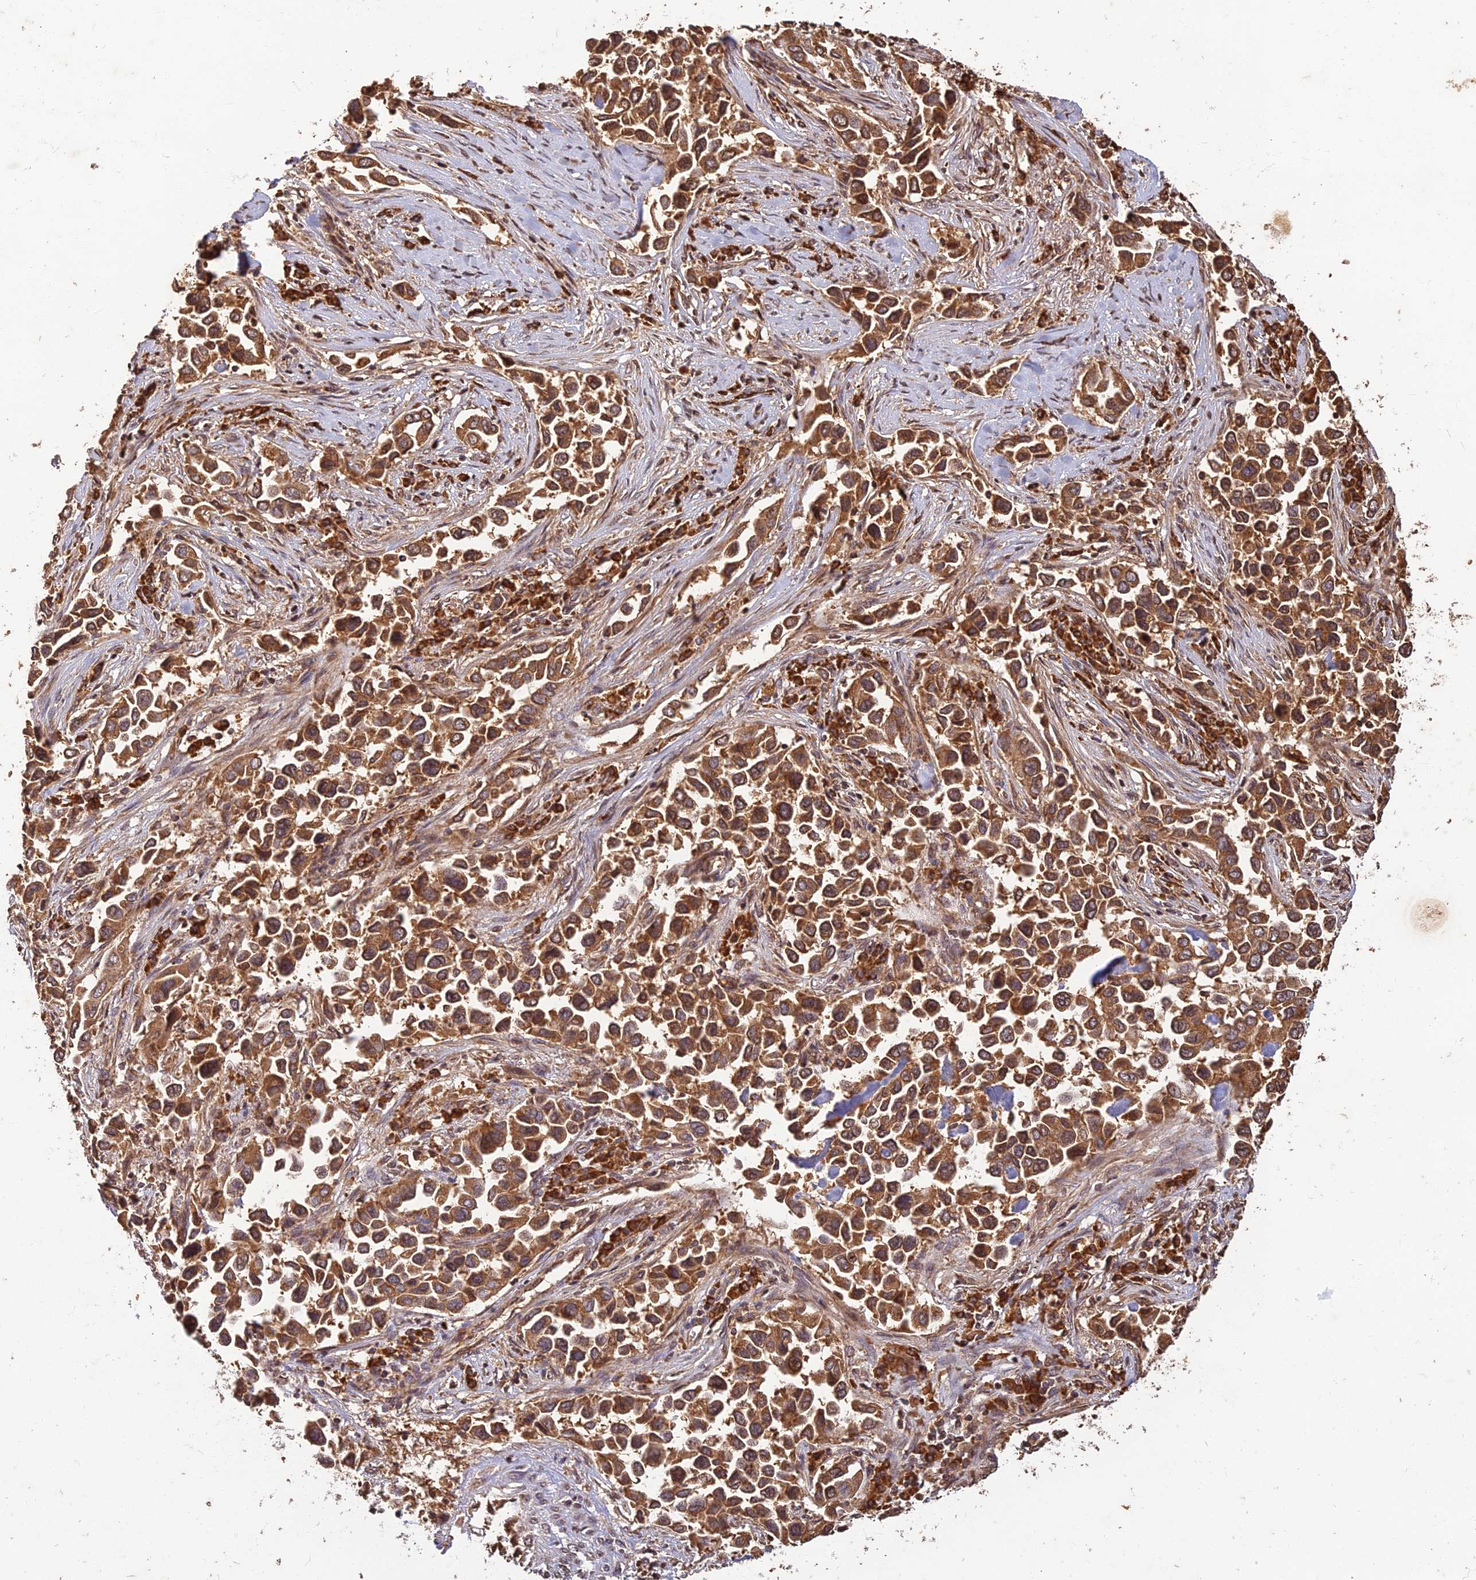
{"staining": {"intensity": "strong", "quantity": ">75%", "location": "cytoplasmic/membranous"}, "tissue": "lung cancer", "cell_type": "Tumor cells", "image_type": "cancer", "snomed": [{"axis": "morphology", "description": "Adenocarcinoma, NOS"}, {"axis": "topography", "description": "Lung"}], "caption": "Strong cytoplasmic/membranous protein positivity is appreciated in approximately >75% of tumor cells in lung cancer. (DAB IHC with brightfield microscopy, high magnification).", "gene": "CORO1C", "patient": {"sex": "female", "age": 76}}